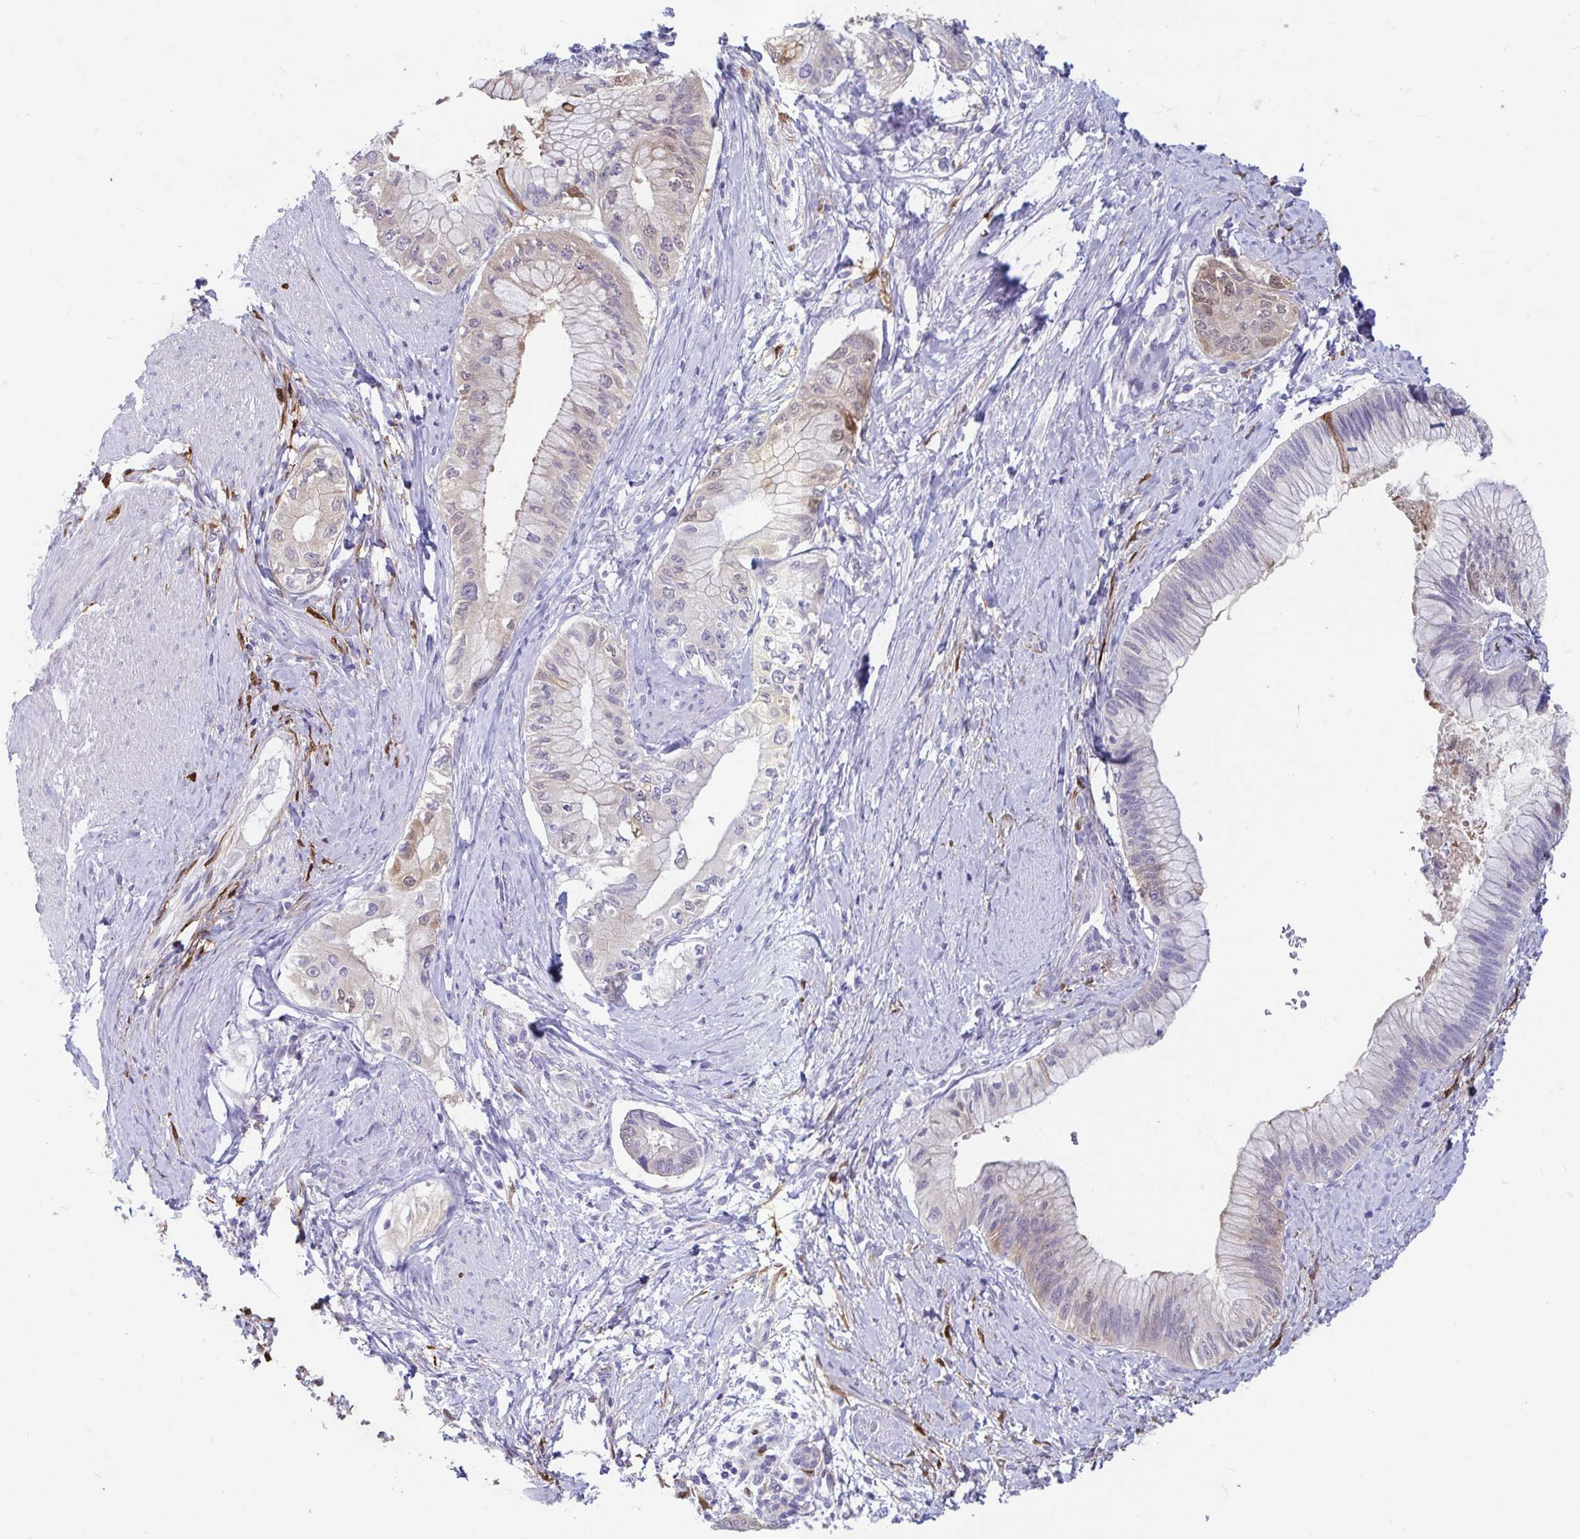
{"staining": {"intensity": "weak", "quantity": "<25%", "location": "cytoplasmic/membranous,nuclear"}, "tissue": "pancreatic cancer", "cell_type": "Tumor cells", "image_type": "cancer", "snomed": [{"axis": "morphology", "description": "Adenocarcinoma, NOS"}, {"axis": "topography", "description": "Pancreas"}], "caption": "Immunohistochemistry photomicrograph of pancreatic cancer stained for a protein (brown), which reveals no positivity in tumor cells. (DAB (3,3'-diaminobenzidine) IHC with hematoxylin counter stain).", "gene": "ADH1A", "patient": {"sex": "male", "age": 48}}